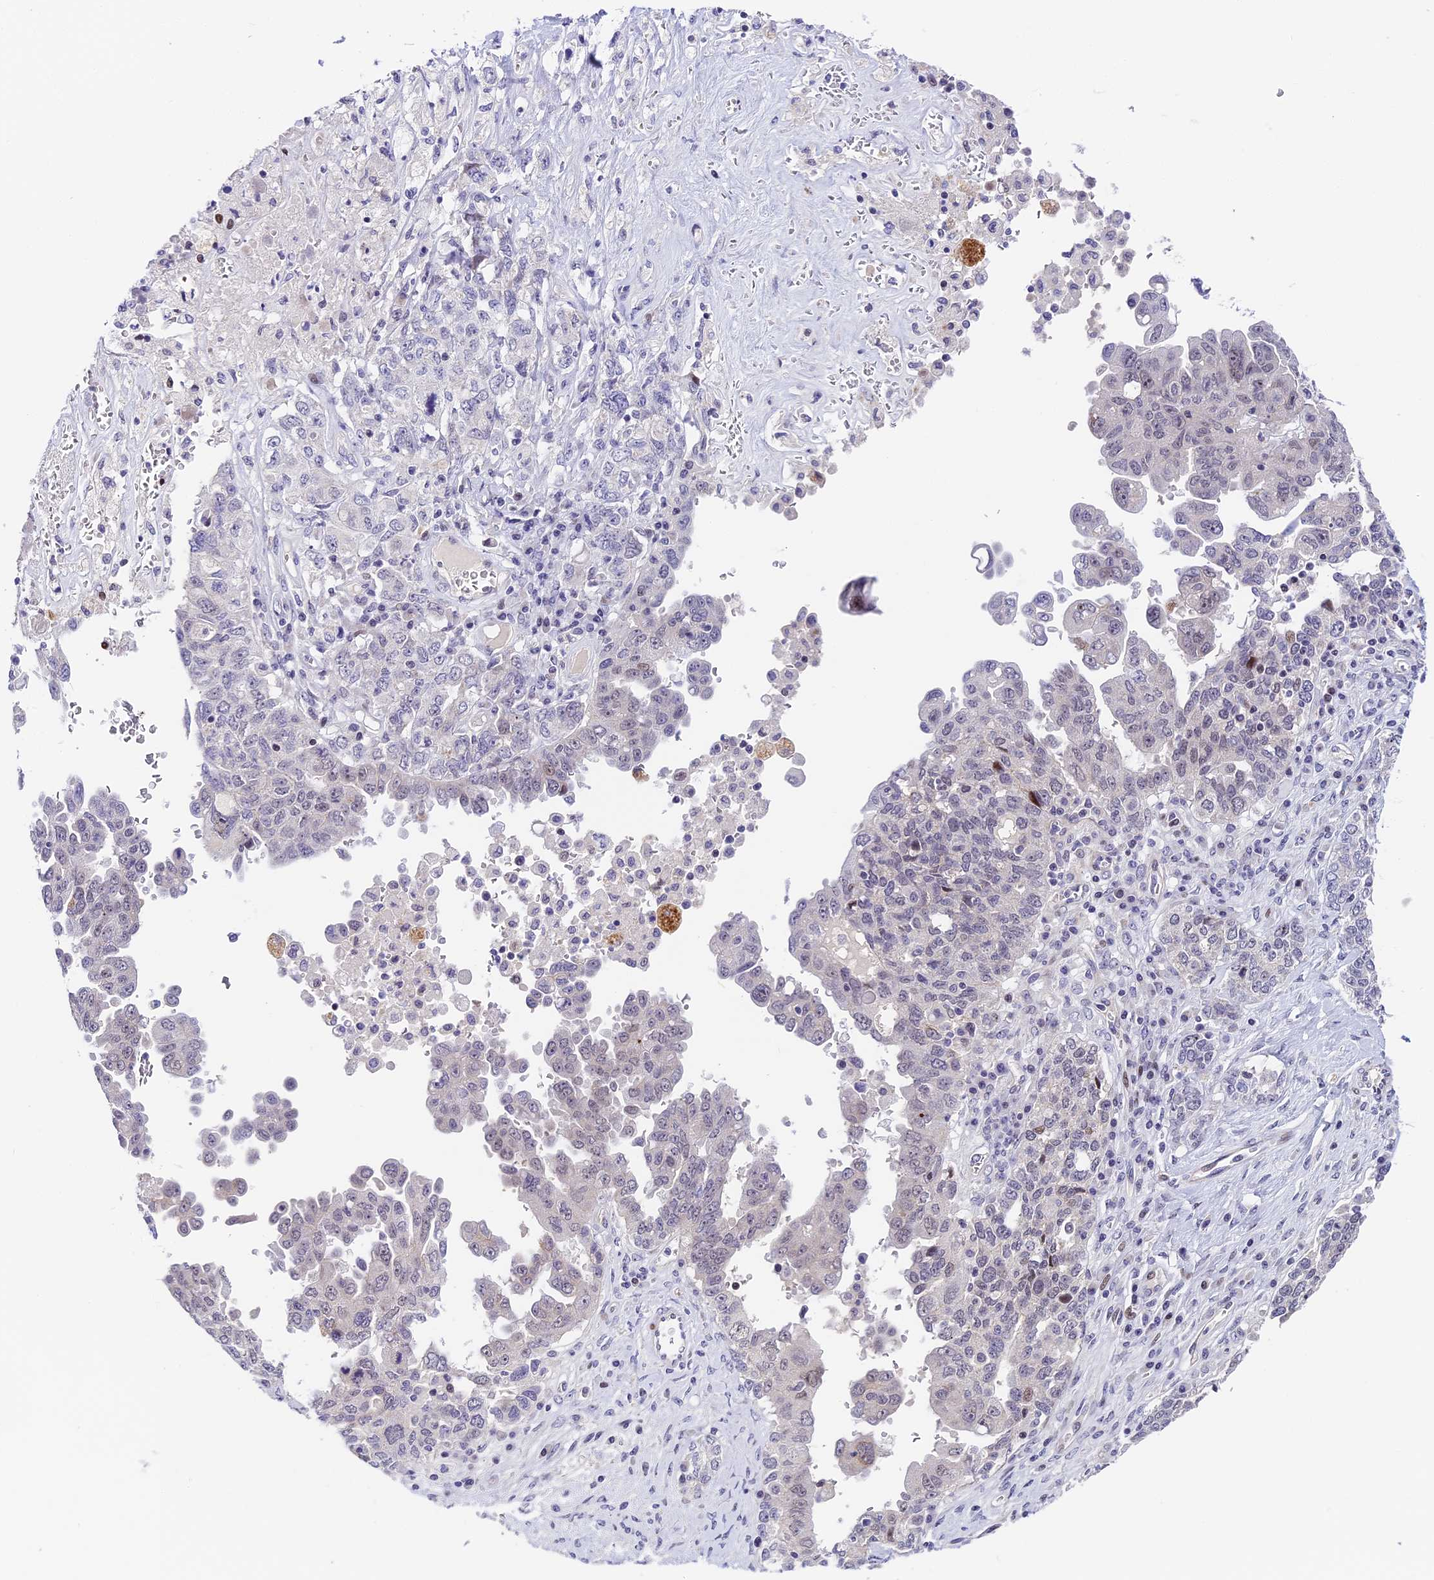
{"staining": {"intensity": "negative", "quantity": "none", "location": "none"}, "tissue": "ovarian cancer", "cell_type": "Tumor cells", "image_type": "cancer", "snomed": [{"axis": "morphology", "description": "Carcinoma, endometroid"}, {"axis": "topography", "description": "Ovary"}], "caption": "Ovarian cancer stained for a protein using immunohistochemistry reveals no expression tumor cells.", "gene": "MIDN", "patient": {"sex": "female", "age": 62}}